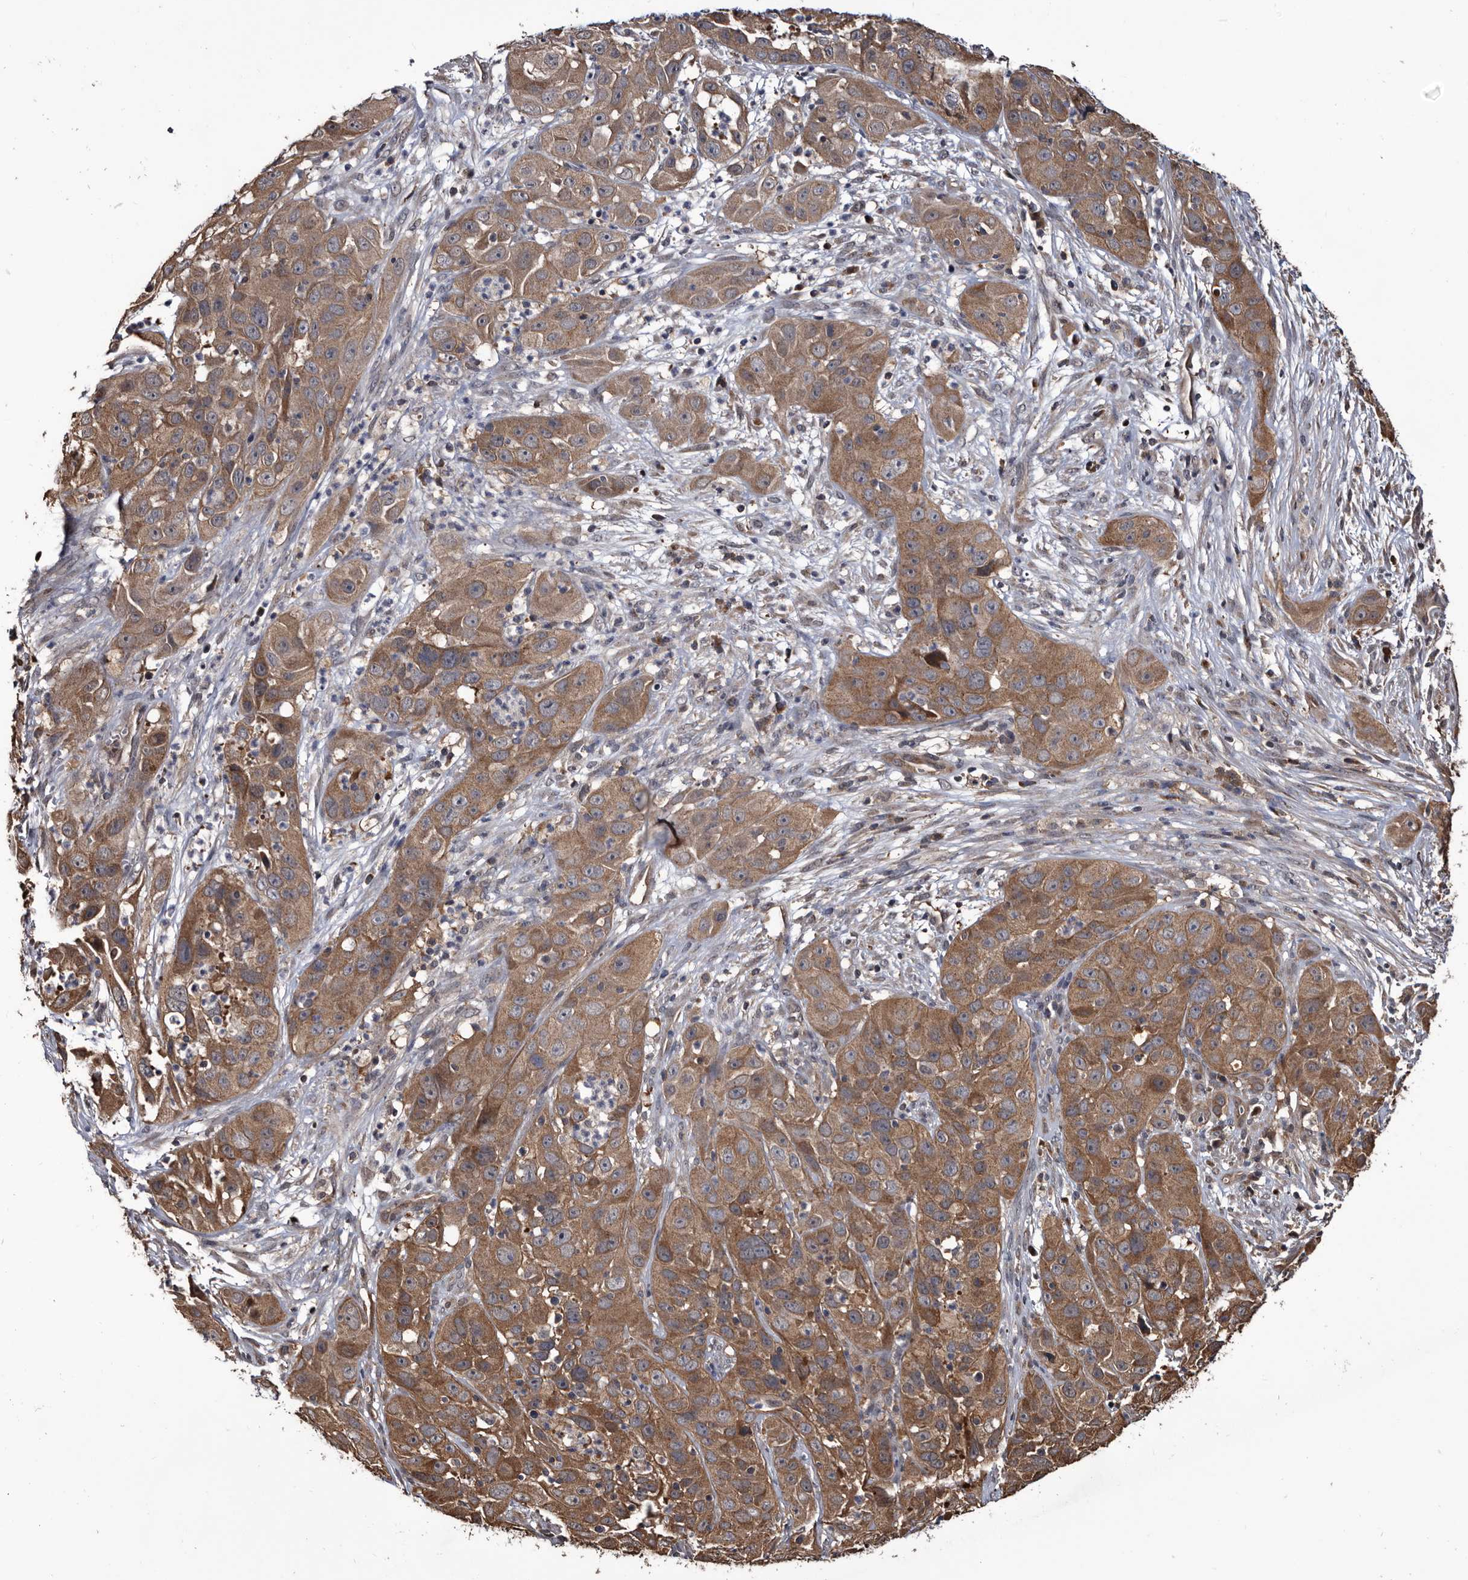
{"staining": {"intensity": "moderate", "quantity": ">75%", "location": "cytoplasmic/membranous"}, "tissue": "cervical cancer", "cell_type": "Tumor cells", "image_type": "cancer", "snomed": [{"axis": "morphology", "description": "Squamous cell carcinoma, NOS"}, {"axis": "topography", "description": "Cervix"}], "caption": "Approximately >75% of tumor cells in human cervical cancer (squamous cell carcinoma) show moderate cytoplasmic/membranous protein expression as visualized by brown immunohistochemical staining.", "gene": "TTI2", "patient": {"sex": "female", "age": 32}}